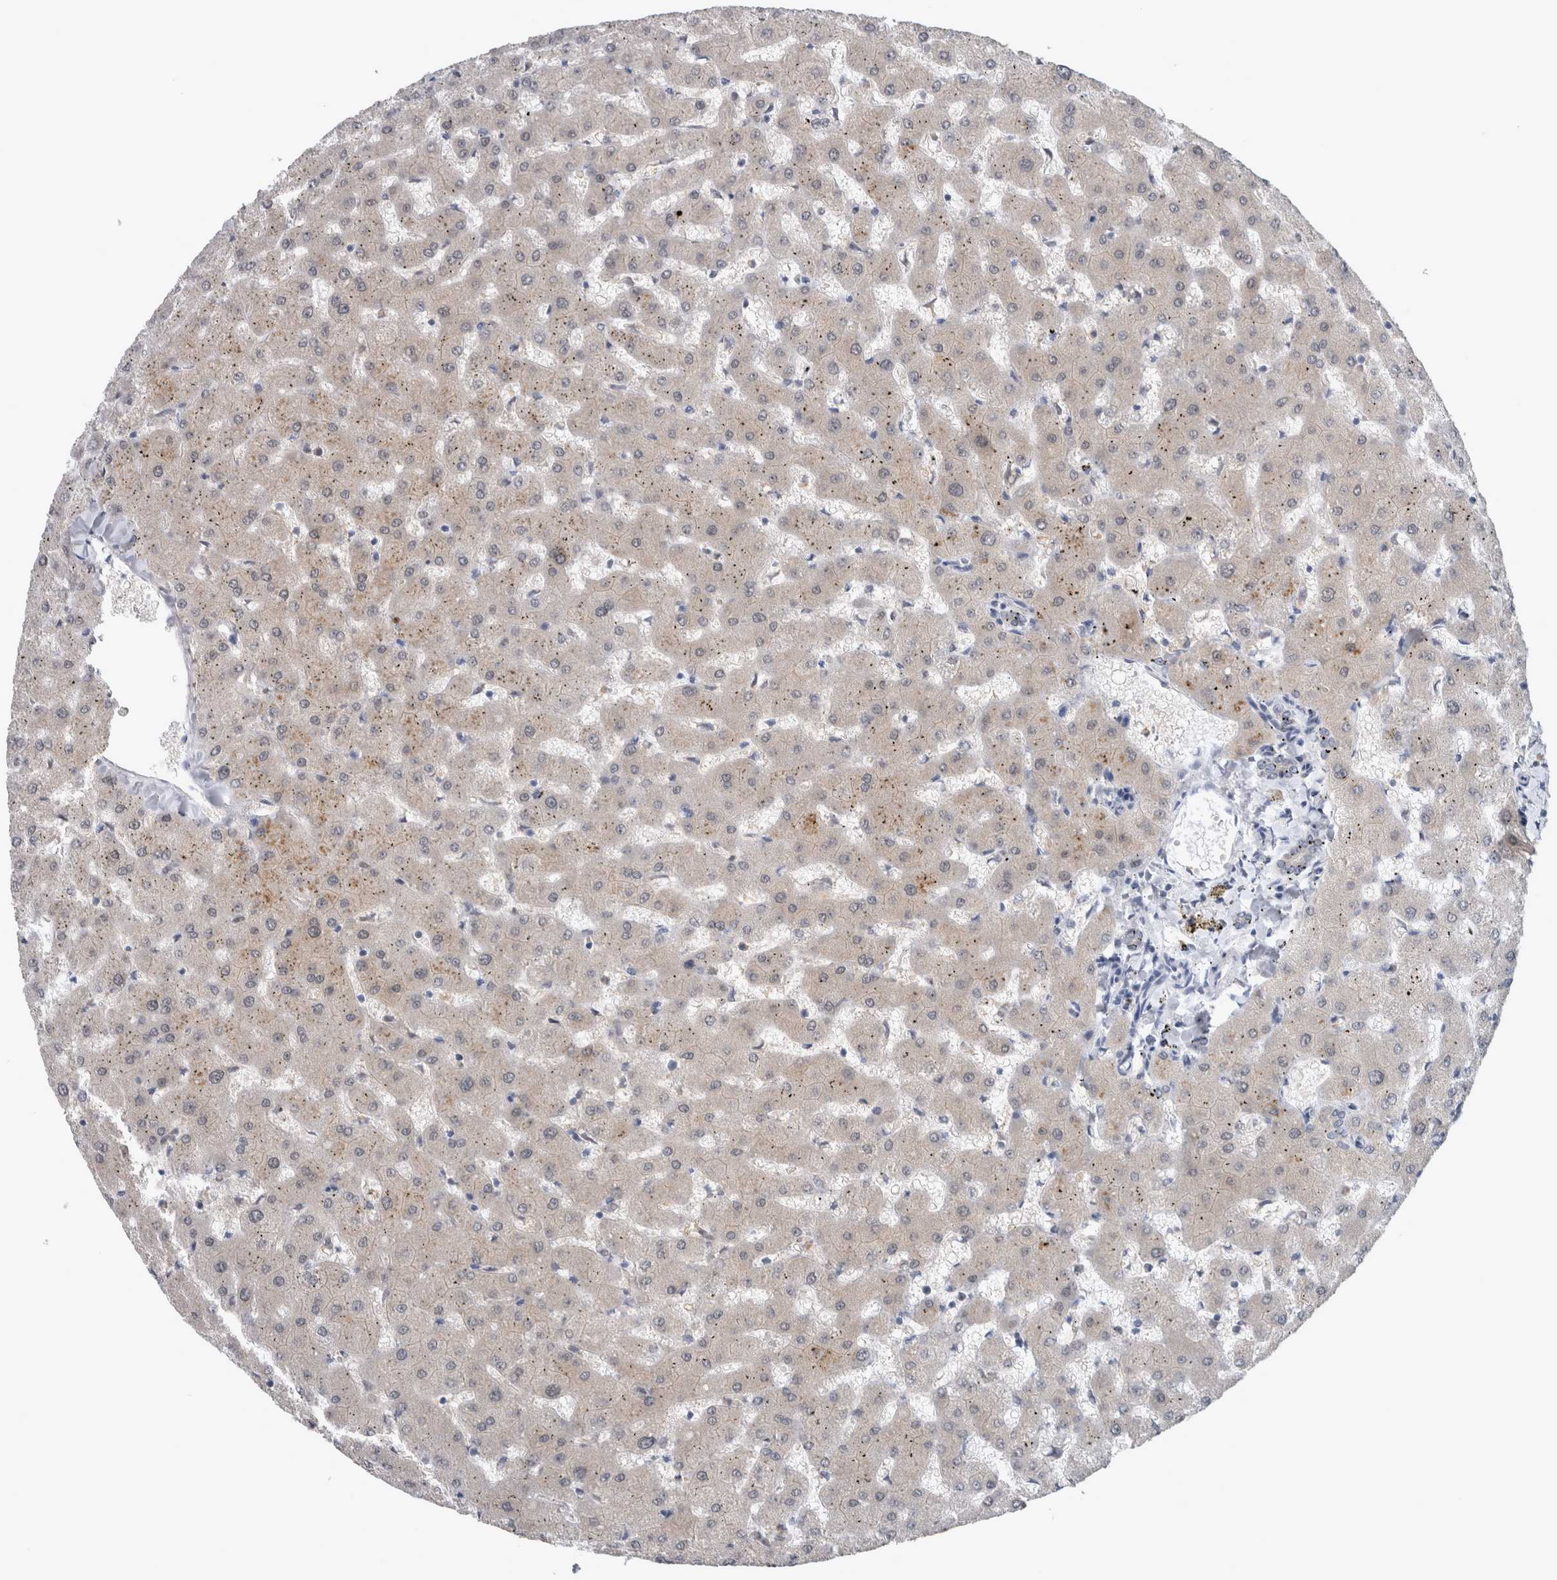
{"staining": {"intensity": "weak", "quantity": "<25%", "location": "cytoplasmic/membranous"}, "tissue": "liver", "cell_type": "Cholangiocytes", "image_type": "normal", "snomed": [{"axis": "morphology", "description": "Normal tissue, NOS"}, {"axis": "topography", "description": "Liver"}], "caption": "This is an IHC image of normal human liver. There is no expression in cholangiocytes.", "gene": "NAPRT", "patient": {"sex": "female", "age": 63}}